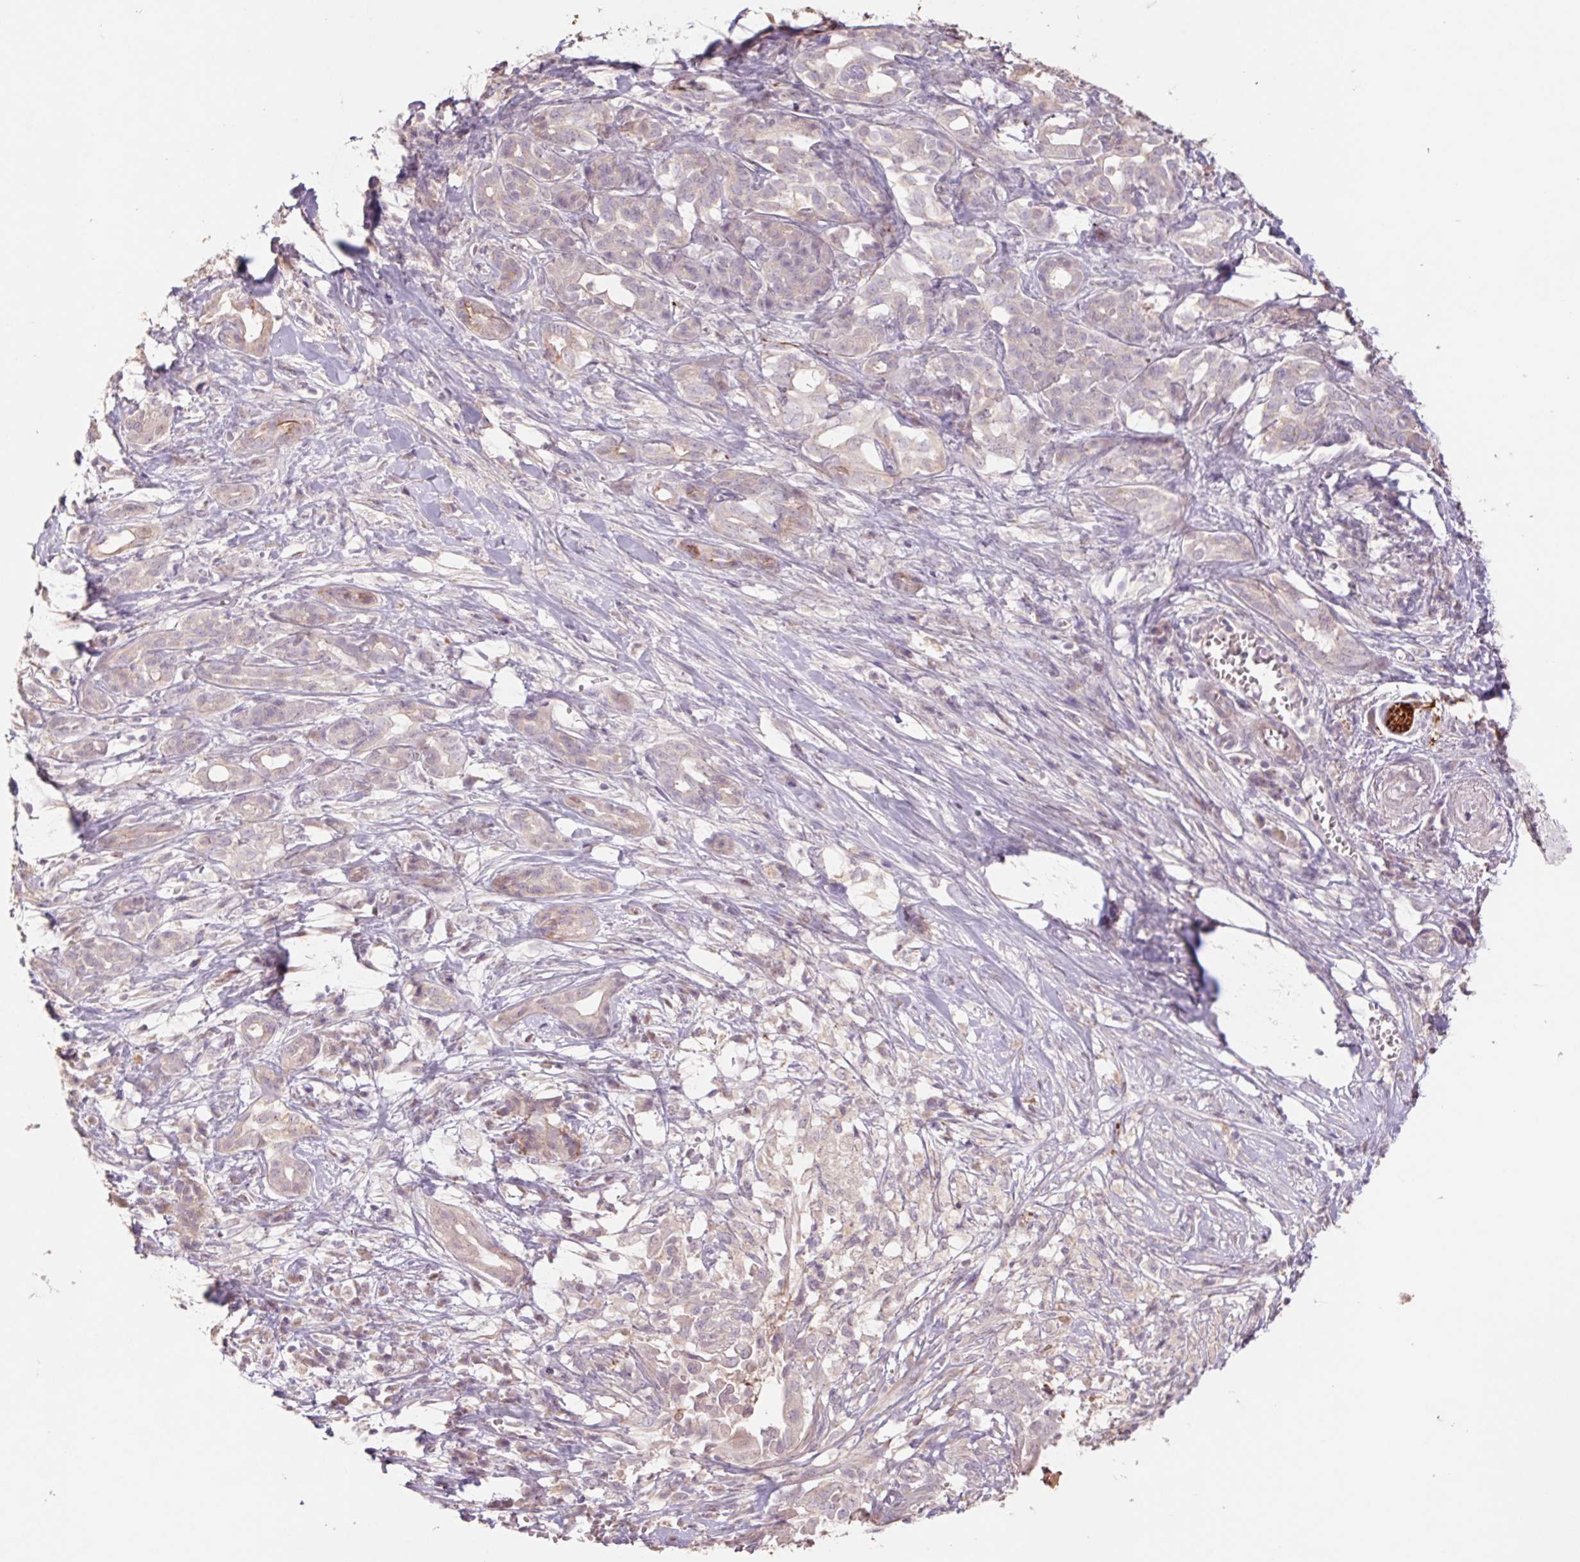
{"staining": {"intensity": "weak", "quantity": "25%-75%", "location": "cytoplasmic/membranous"}, "tissue": "pancreatic cancer", "cell_type": "Tumor cells", "image_type": "cancer", "snomed": [{"axis": "morphology", "description": "Adenocarcinoma, NOS"}, {"axis": "topography", "description": "Pancreas"}], "caption": "A micrograph of human adenocarcinoma (pancreatic) stained for a protein shows weak cytoplasmic/membranous brown staining in tumor cells.", "gene": "GRM2", "patient": {"sex": "male", "age": 61}}